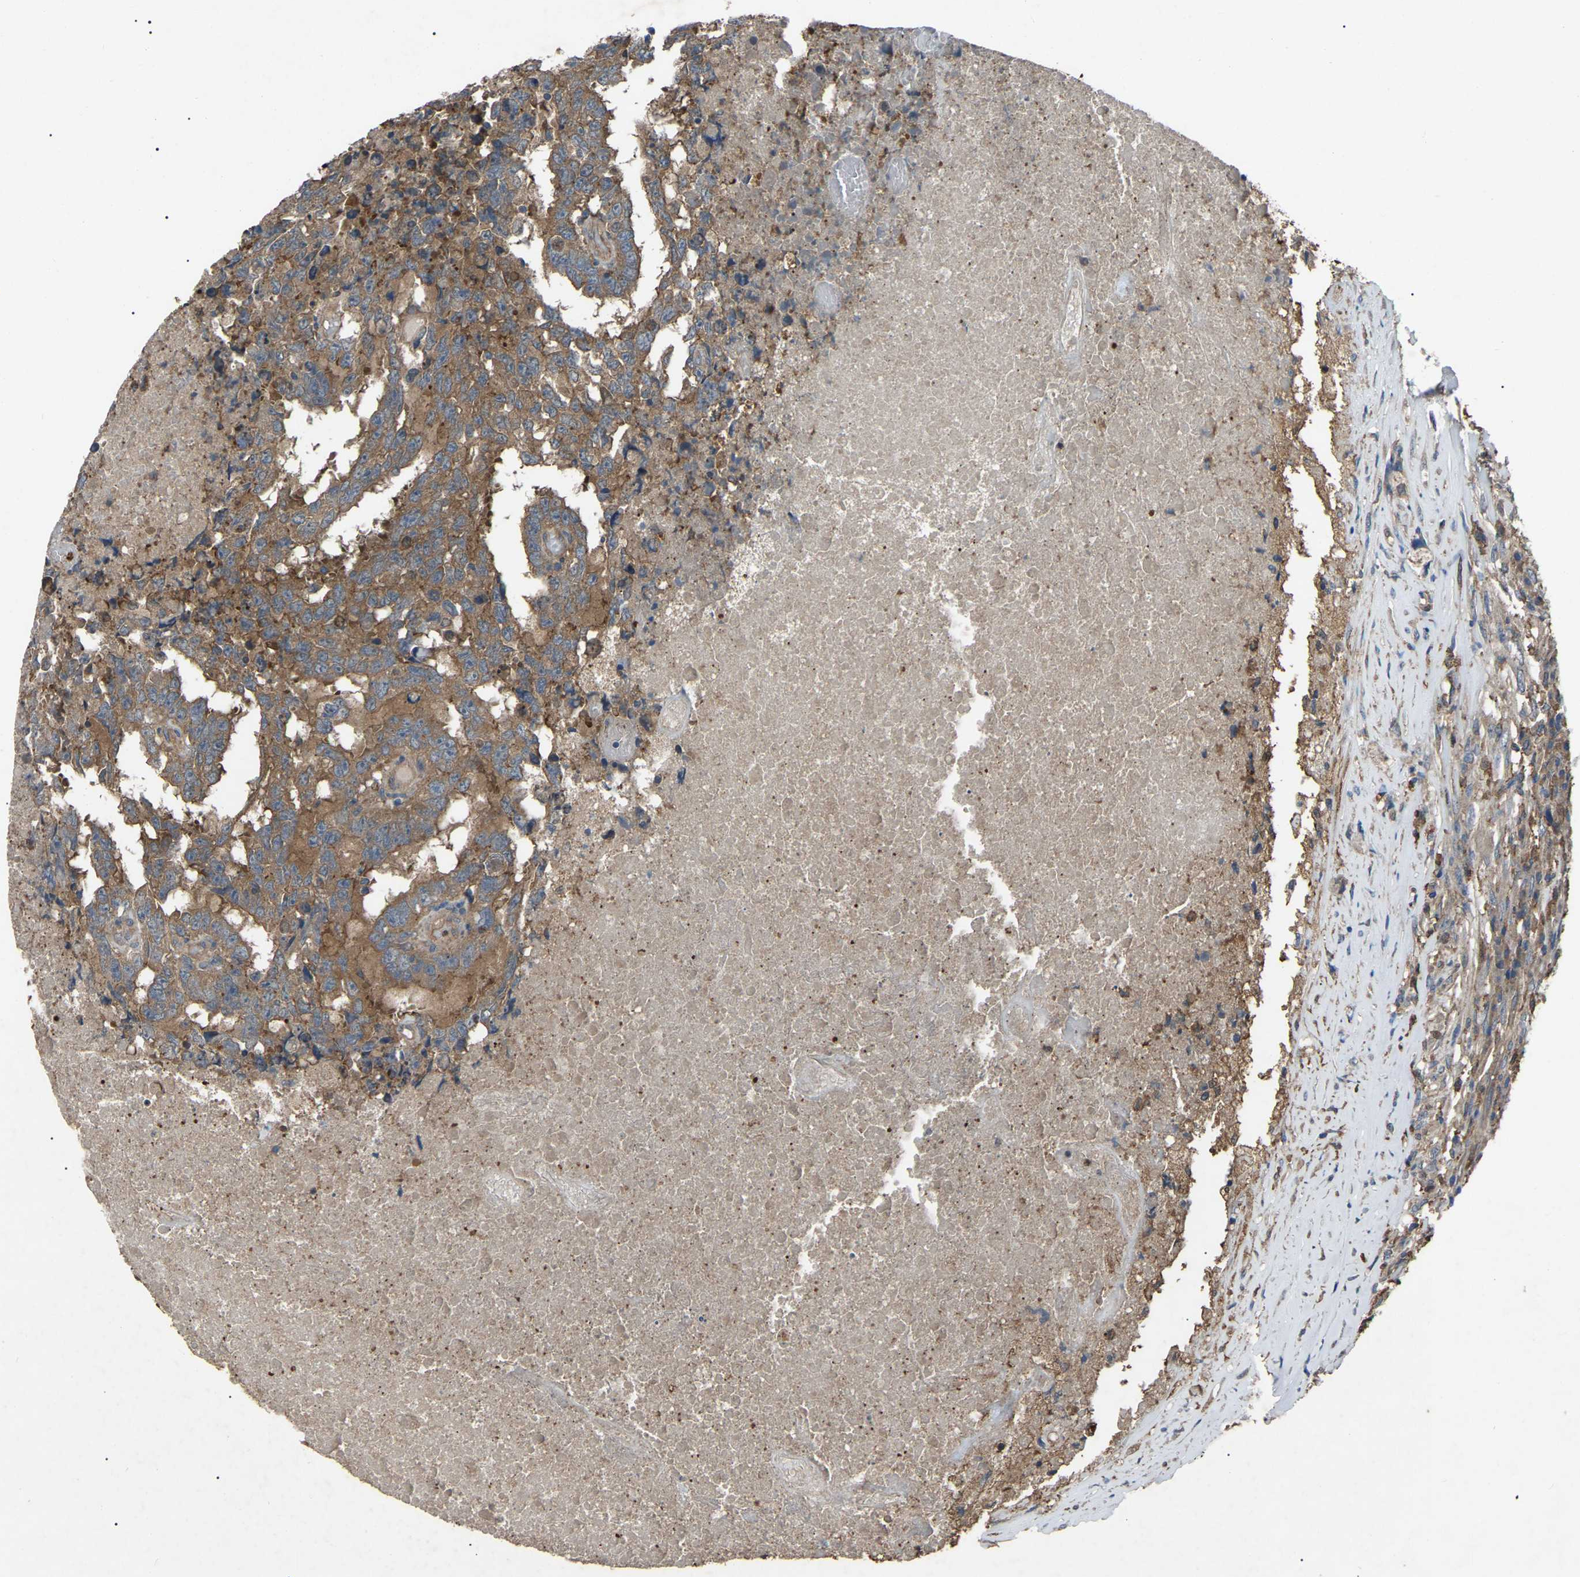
{"staining": {"intensity": "moderate", "quantity": ">75%", "location": "cytoplasmic/membranous"}, "tissue": "testis cancer", "cell_type": "Tumor cells", "image_type": "cancer", "snomed": [{"axis": "morphology", "description": "Necrosis, NOS"}, {"axis": "morphology", "description": "Carcinoma, Embryonal, NOS"}, {"axis": "topography", "description": "Testis"}], "caption": "Approximately >75% of tumor cells in embryonal carcinoma (testis) show moderate cytoplasmic/membranous protein positivity as visualized by brown immunohistochemical staining.", "gene": "AIMP1", "patient": {"sex": "male", "age": 19}}